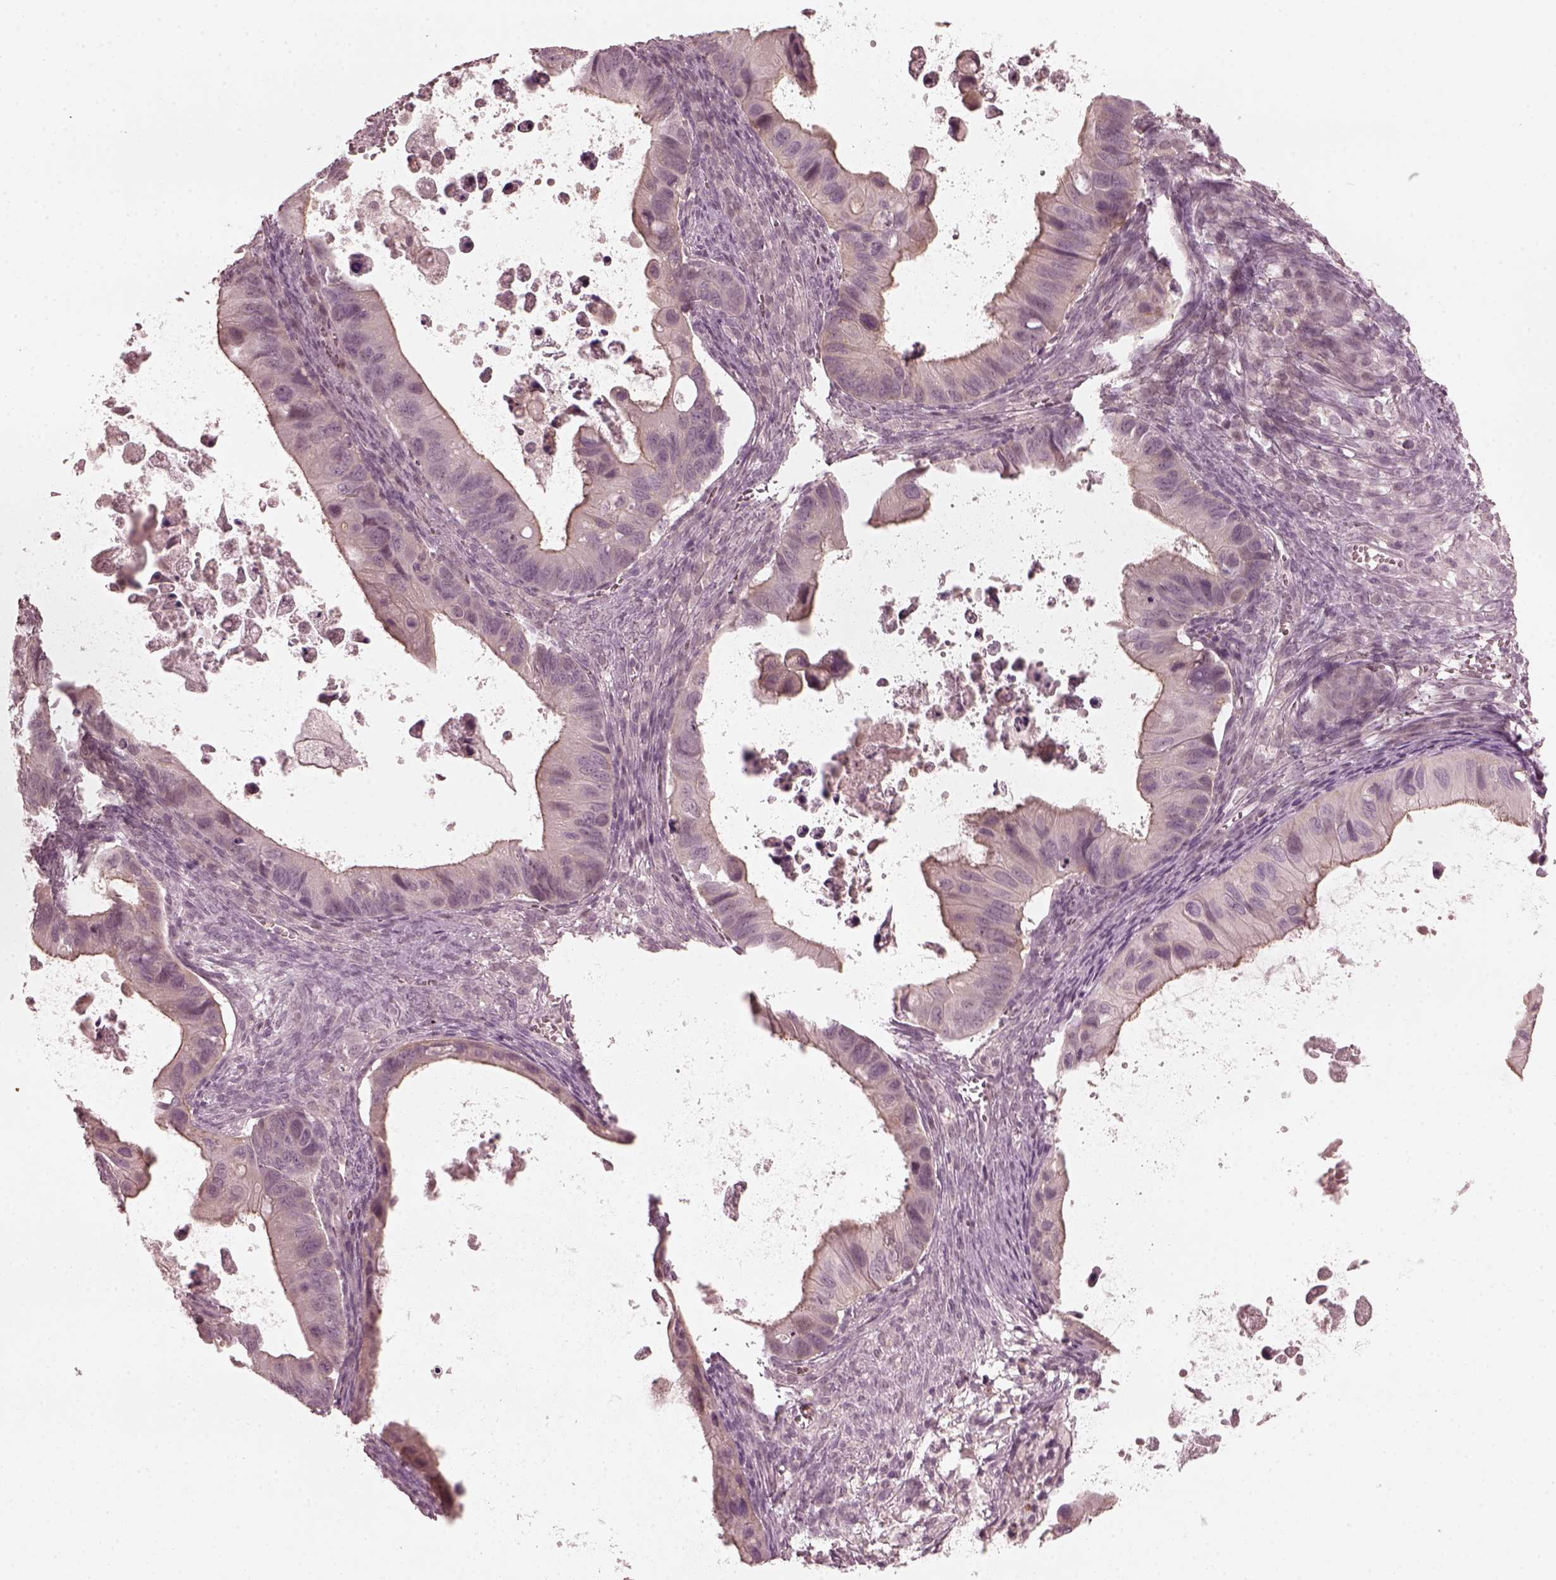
{"staining": {"intensity": "negative", "quantity": "none", "location": "none"}, "tissue": "ovarian cancer", "cell_type": "Tumor cells", "image_type": "cancer", "snomed": [{"axis": "morphology", "description": "Cystadenocarcinoma, mucinous, NOS"}, {"axis": "topography", "description": "Ovary"}], "caption": "Immunohistochemical staining of ovarian cancer exhibits no significant positivity in tumor cells.", "gene": "CCDC170", "patient": {"sex": "female", "age": 64}}